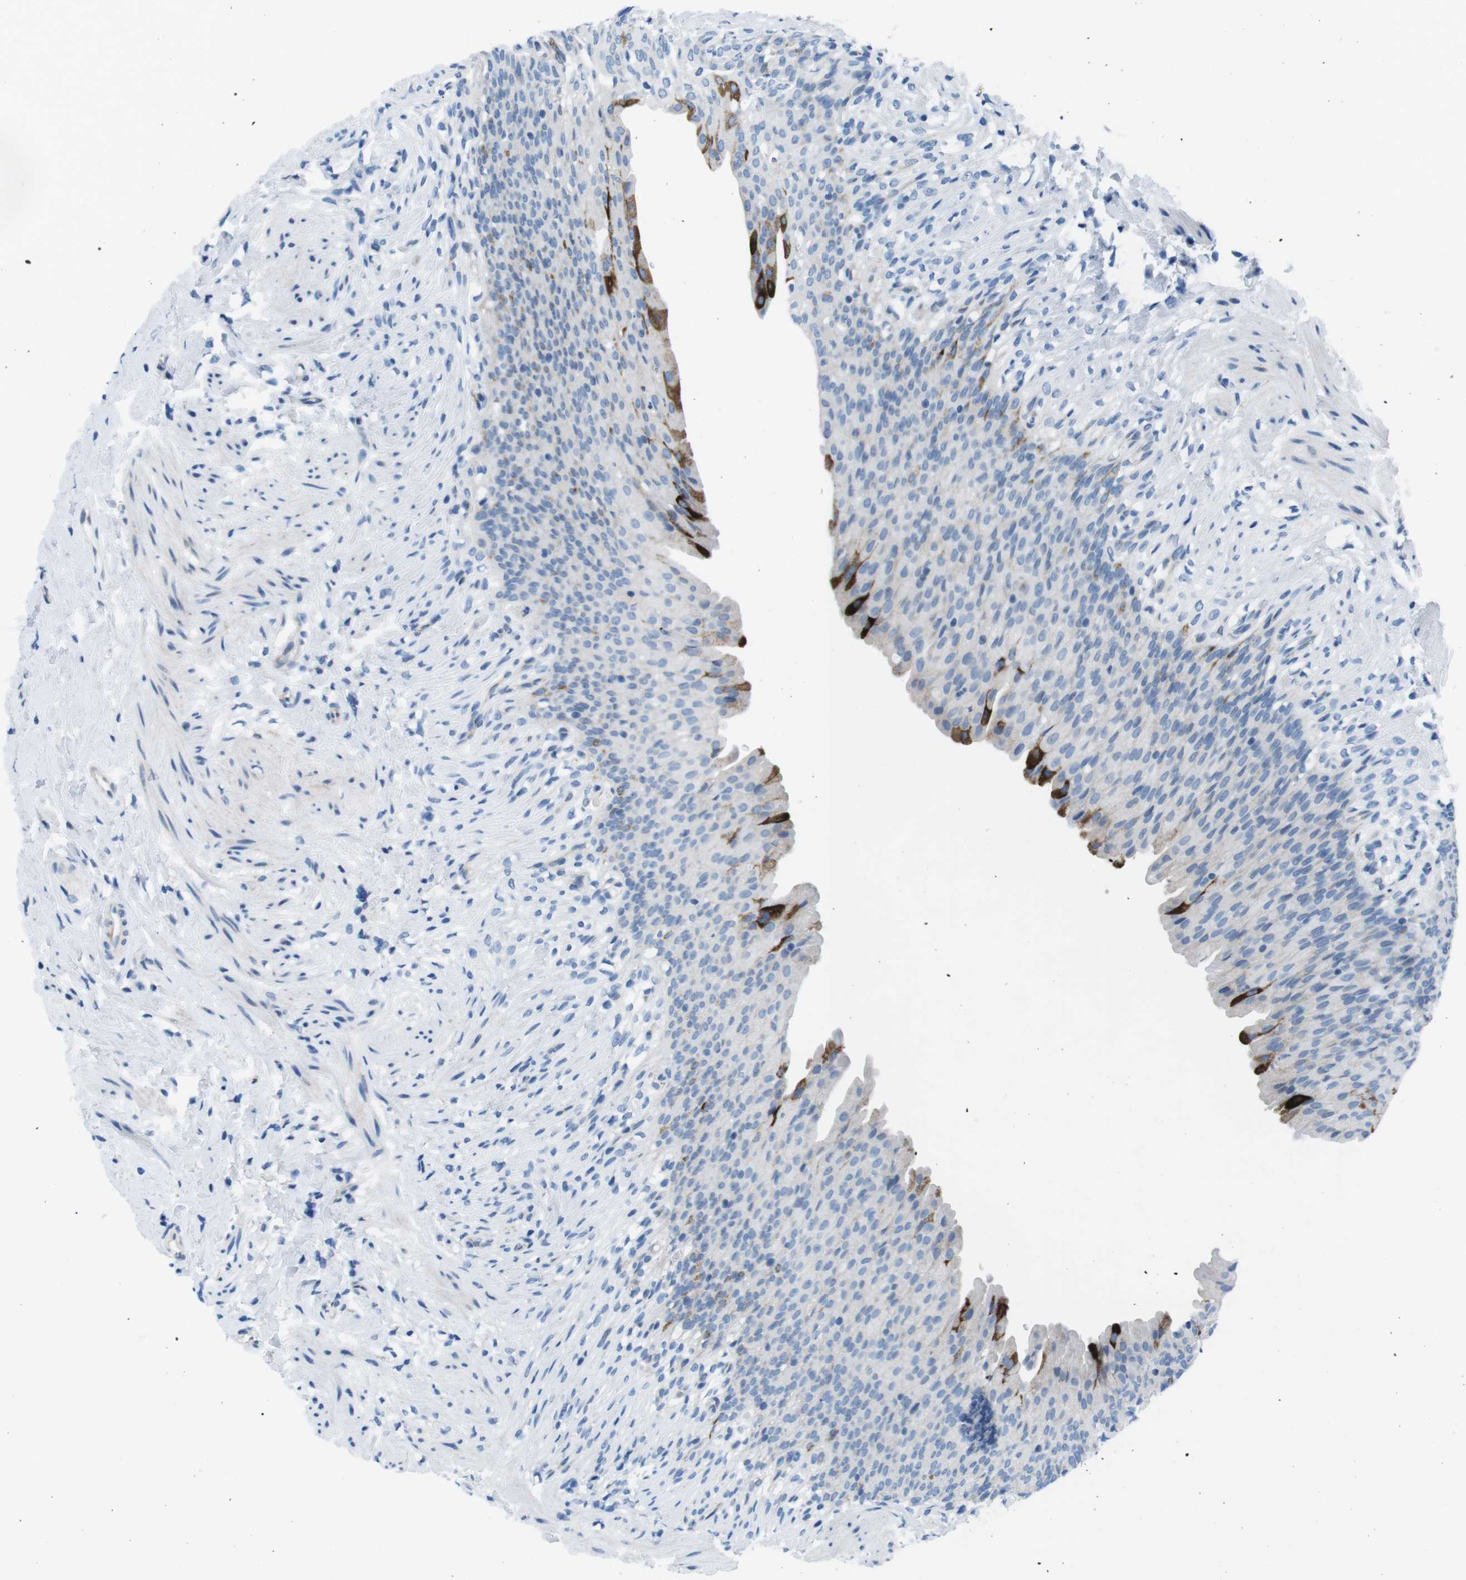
{"staining": {"intensity": "strong", "quantity": "<25%", "location": "cytoplasmic/membranous"}, "tissue": "urinary bladder", "cell_type": "Urothelial cells", "image_type": "normal", "snomed": [{"axis": "morphology", "description": "Normal tissue, NOS"}, {"axis": "topography", "description": "Urinary bladder"}], "caption": "Protein staining of benign urinary bladder reveals strong cytoplasmic/membranous positivity in about <25% of urothelial cells.", "gene": "MUC2", "patient": {"sex": "female", "age": 79}}